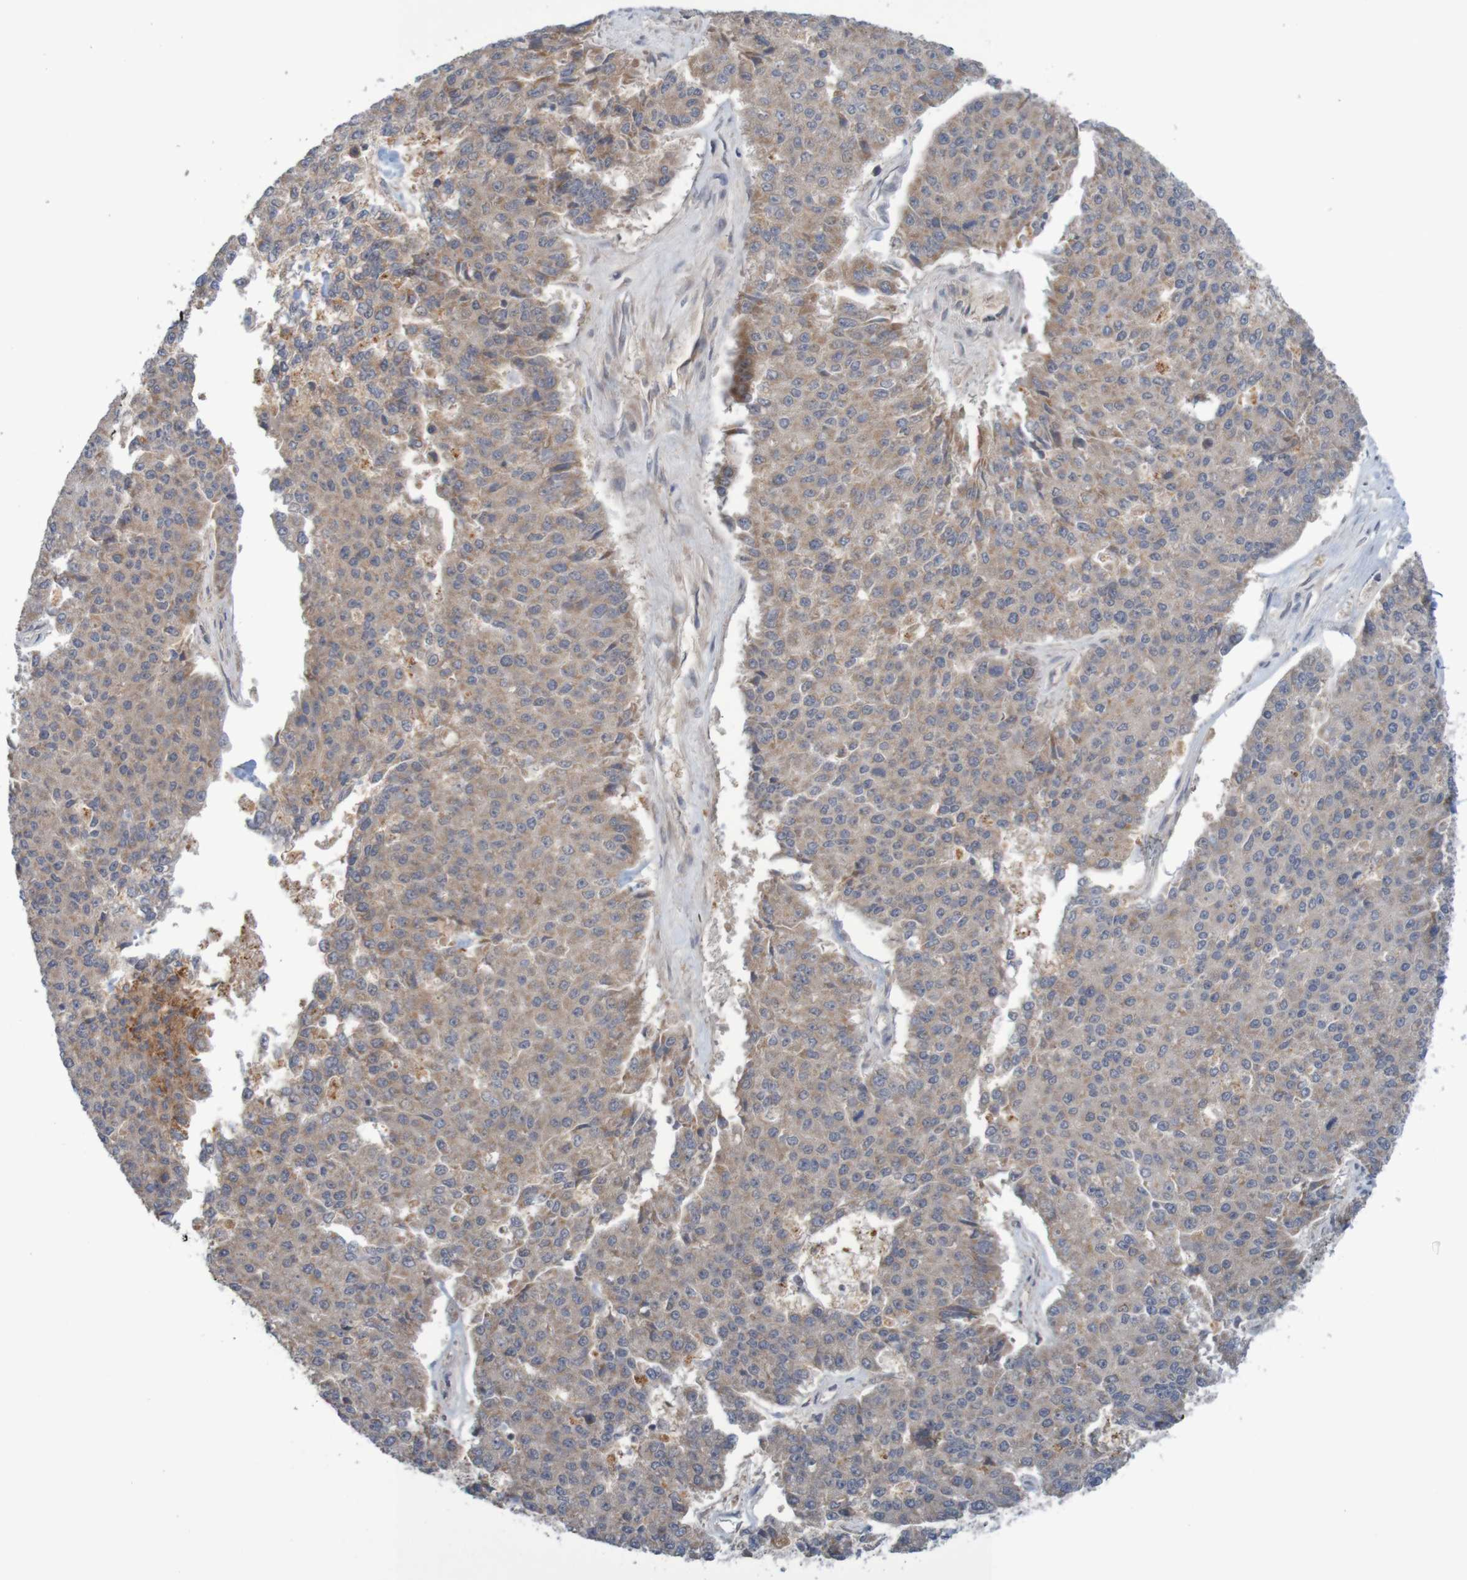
{"staining": {"intensity": "weak", "quantity": ">75%", "location": "cytoplasmic/membranous"}, "tissue": "pancreatic cancer", "cell_type": "Tumor cells", "image_type": "cancer", "snomed": [{"axis": "morphology", "description": "Adenocarcinoma, NOS"}, {"axis": "topography", "description": "Pancreas"}], "caption": "Approximately >75% of tumor cells in human pancreatic adenocarcinoma exhibit weak cytoplasmic/membranous protein positivity as visualized by brown immunohistochemical staining.", "gene": "ANKK1", "patient": {"sex": "male", "age": 50}}